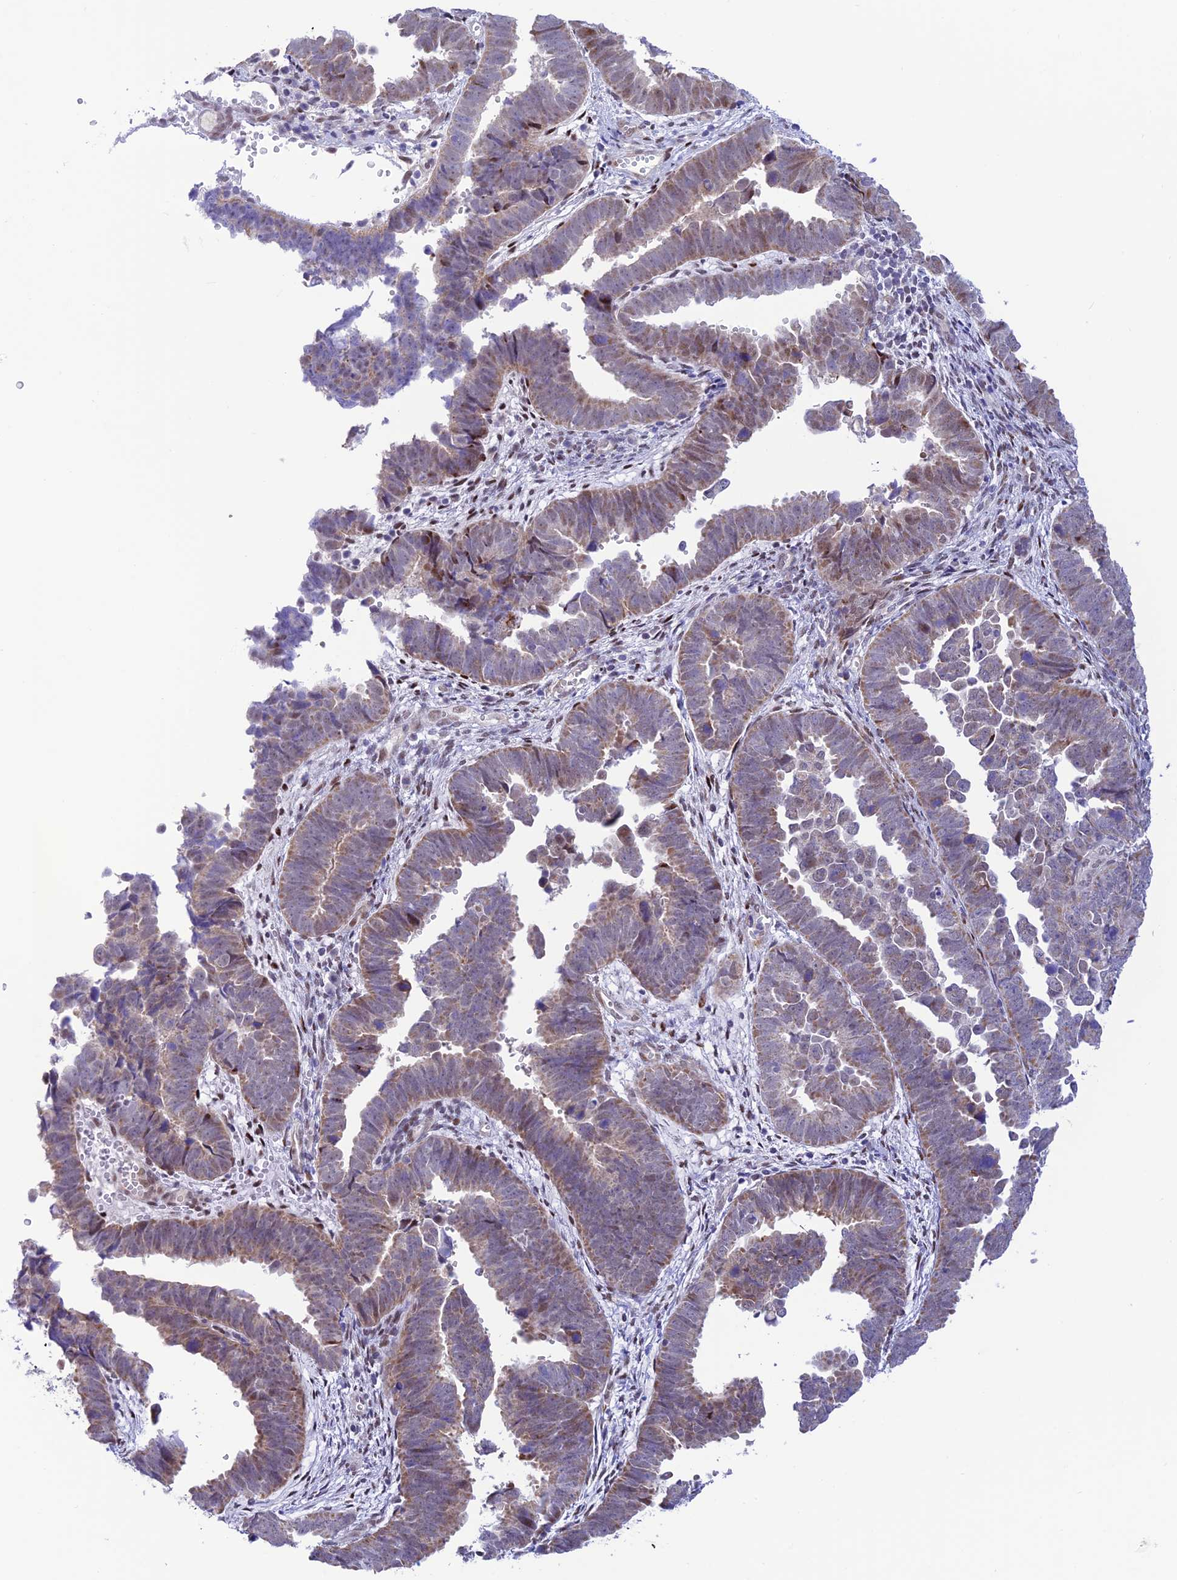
{"staining": {"intensity": "weak", "quantity": "25%-75%", "location": "cytoplasmic/membranous,nuclear"}, "tissue": "endometrial cancer", "cell_type": "Tumor cells", "image_type": "cancer", "snomed": [{"axis": "morphology", "description": "Adenocarcinoma, NOS"}, {"axis": "topography", "description": "Endometrium"}], "caption": "This is a histology image of immunohistochemistry staining of endometrial adenocarcinoma, which shows weak staining in the cytoplasmic/membranous and nuclear of tumor cells.", "gene": "WDR55", "patient": {"sex": "female", "age": 75}}